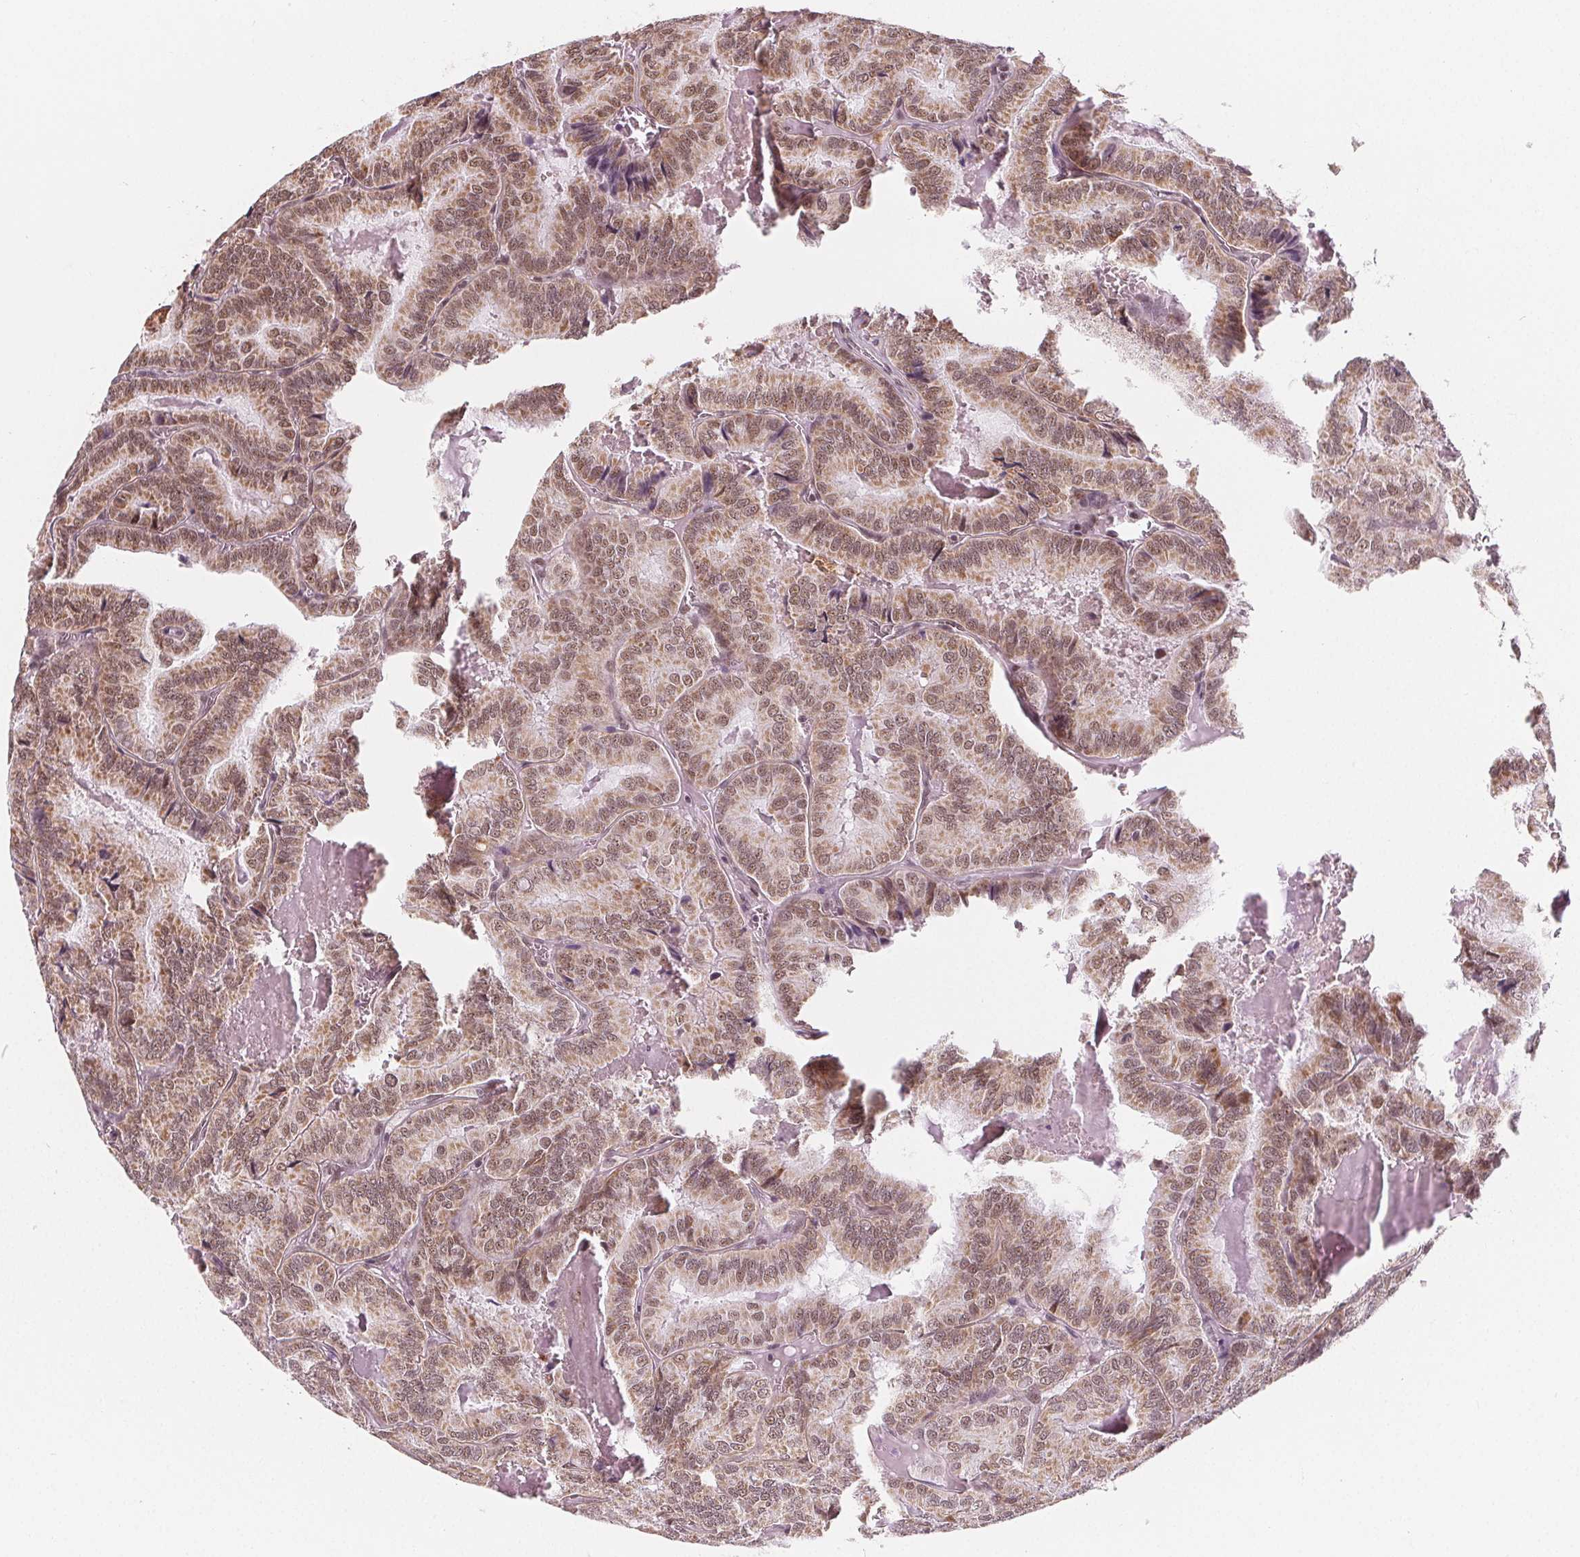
{"staining": {"intensity": "moderate", "quantity": ">75%", "location": "cytoplasmic/membranous,nuclear"}, "tissue": "thyroid cancer", "cell_type": "Tumor cells", "image_type": "cancer", "snomed": [{"axis": "morphology", "description": "Papillary adenocarcinoma, NOS"}, {"axis": "topography", "description": "Thyroid gland"}], "caption": "Immunohistochemistry micrograph of neoplastic tissue: human thyroid cancer stained using immunohistochemistry (IHC) displays medium levels of moderate protein expression localized specifically in the cytoplasmic/membranous and nuclear of tumor cells, appearing as a cytoplasmic/membranous and nuclear brown color.", "gene": "DPM2", "patient": {"sex": "female", "age": 75}}